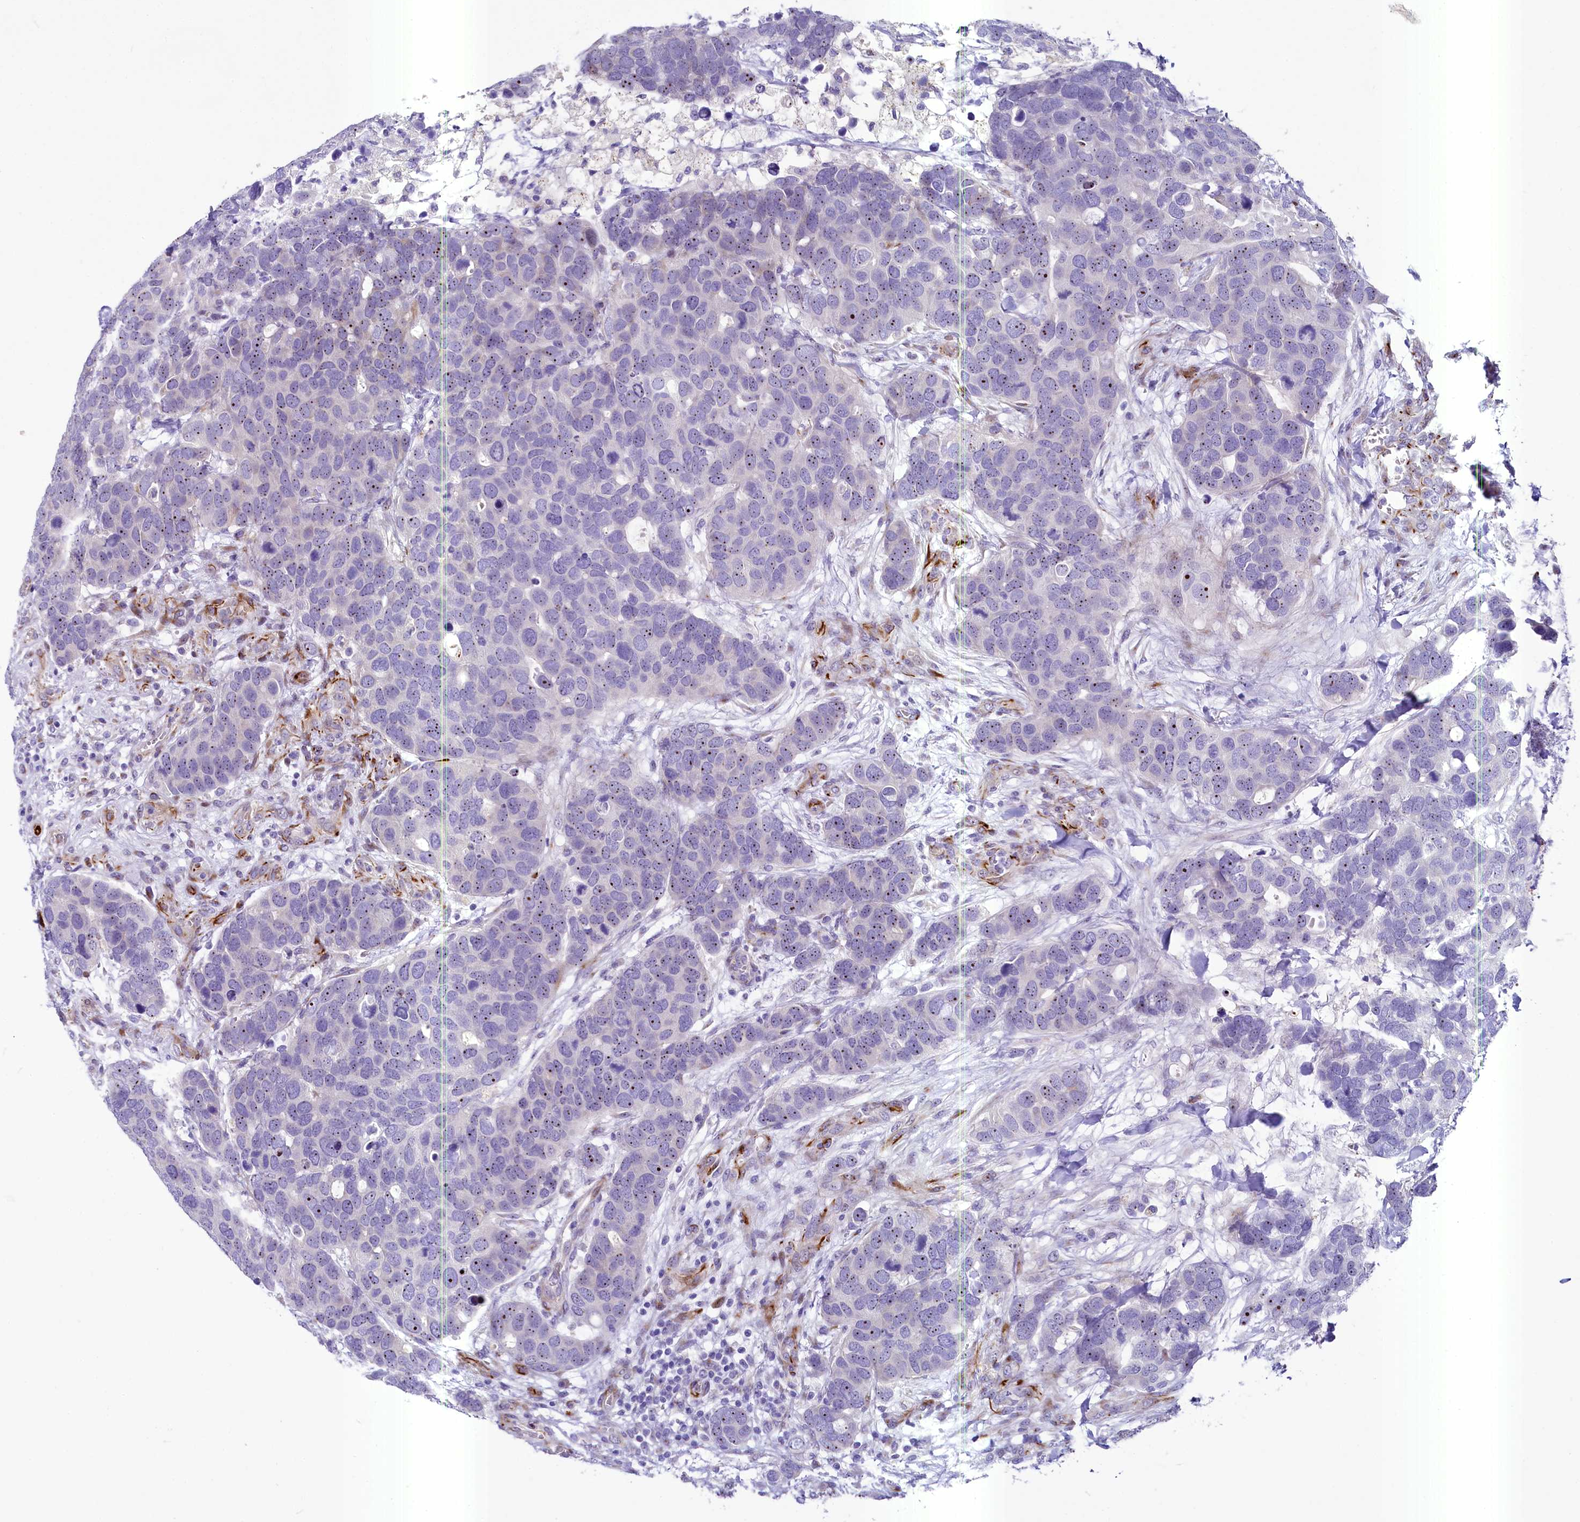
{"staining": {"intensity": "moderate", "quantity": "25%-75%", "location": "nuclear"}, "tissue": "breast cancer", "cell_type": "Tumor cells", "image_type": "cancer", "snomed": [{"axis": "morphology", "description": "Duct carcinoma"}, {"axis": "topography", "description": "Breast"}], "caption": "A micrograph of breast cancer stained for a protein displays moderate nuclear brown staining in tumor cells.", "gene": "SH3TC2", "patient": {"sex": "female", "age": 83}}